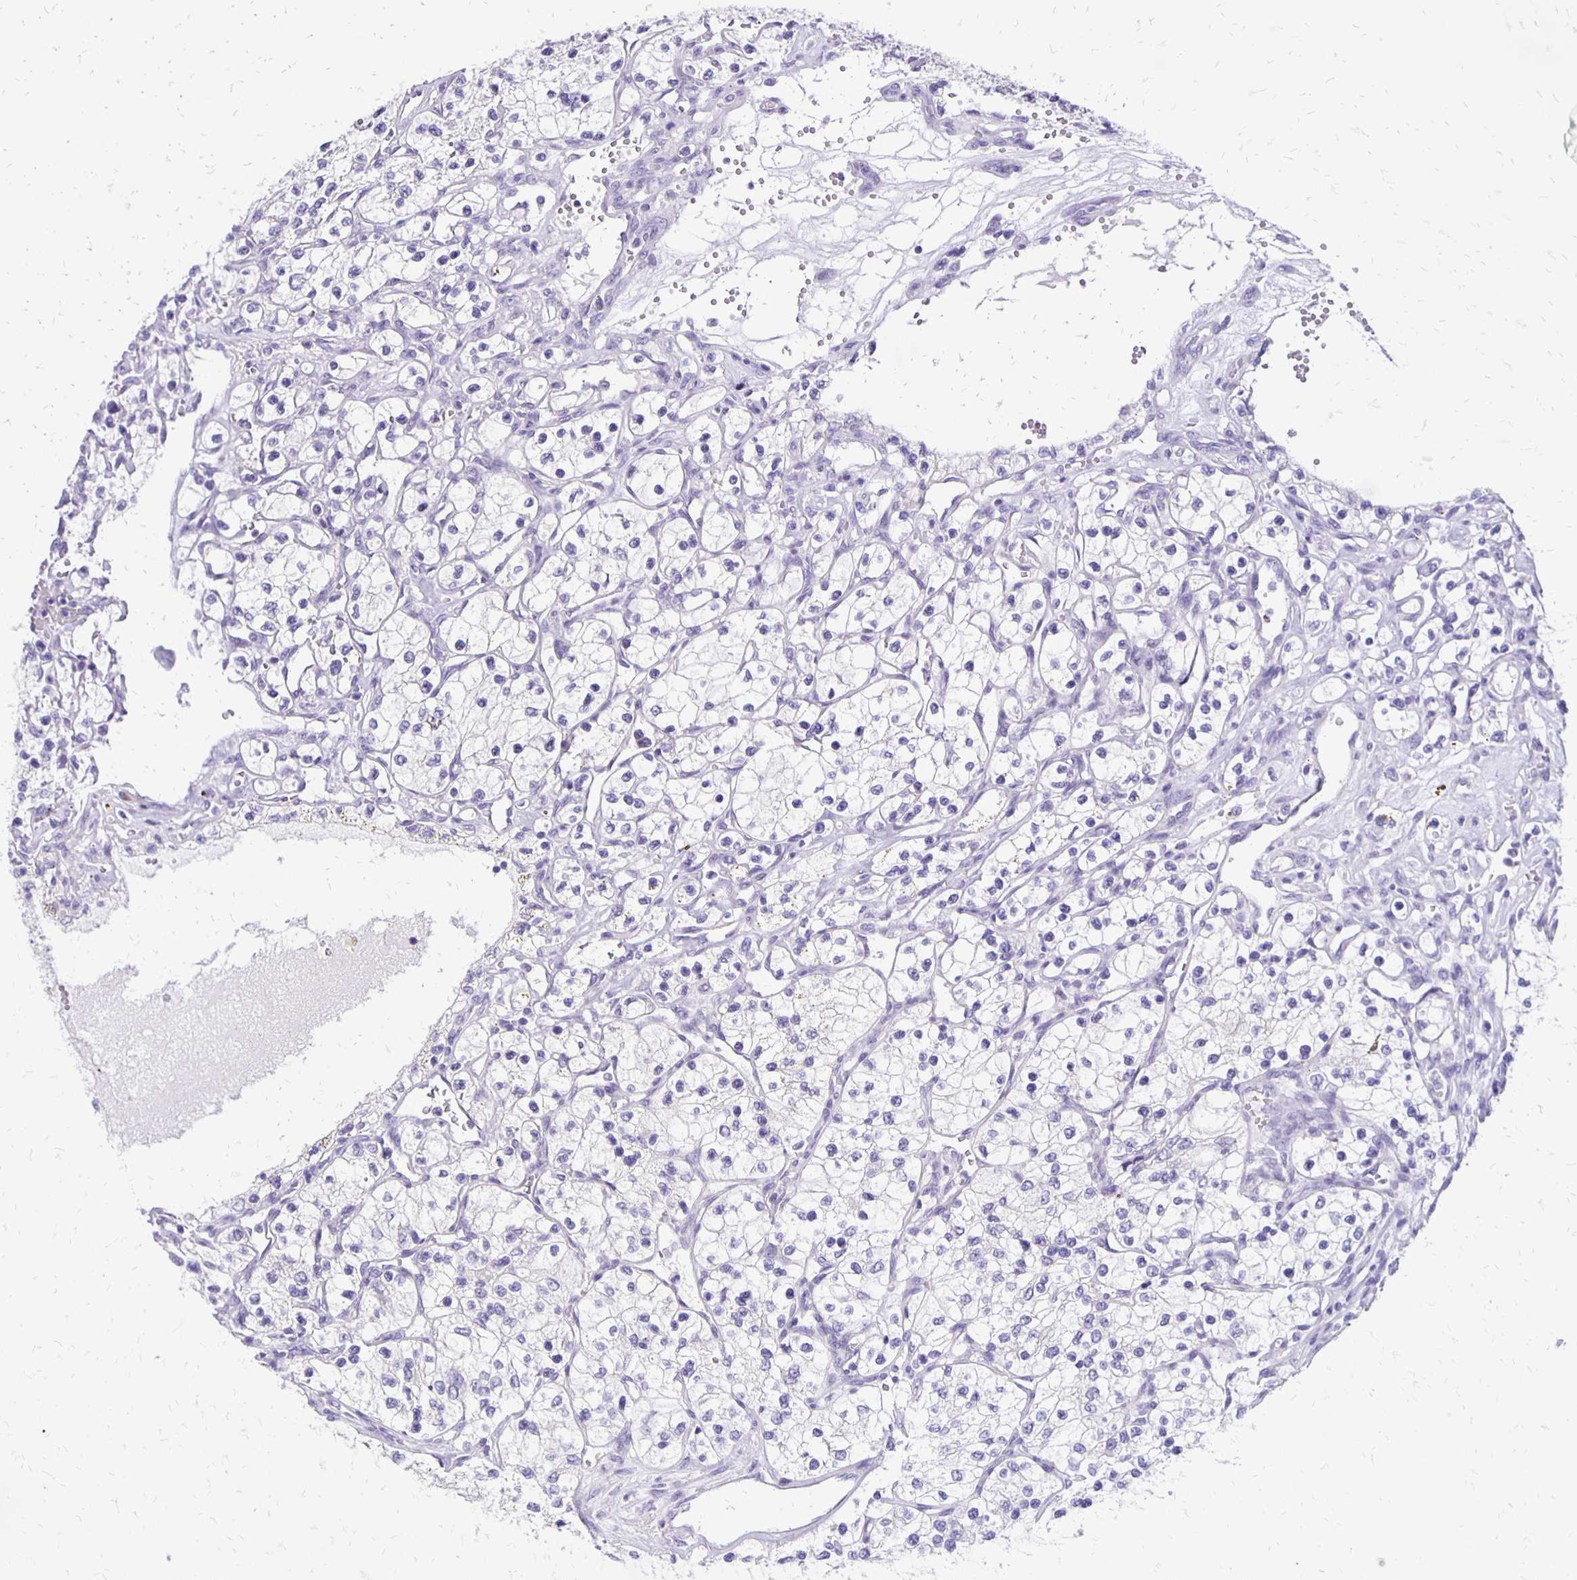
{"staining": {"intensity": "negative", "quantity": "none", "location": "none"}, "tissue": "renal cancer", "cell_type": "Tumor cells", "image_type": "cancer", "snomed": [{"axis": "morphology", "description": "Adenocarcinoma, NOS"}, {"axis": "topography", "description": "Kidney"}], "caption": "The image demonstrates no significant expression in tumor cells of renal cancer (adenocarcinoma).", "gene": "ANKRD45", "patient": {"sex": "female", "age": 69}}